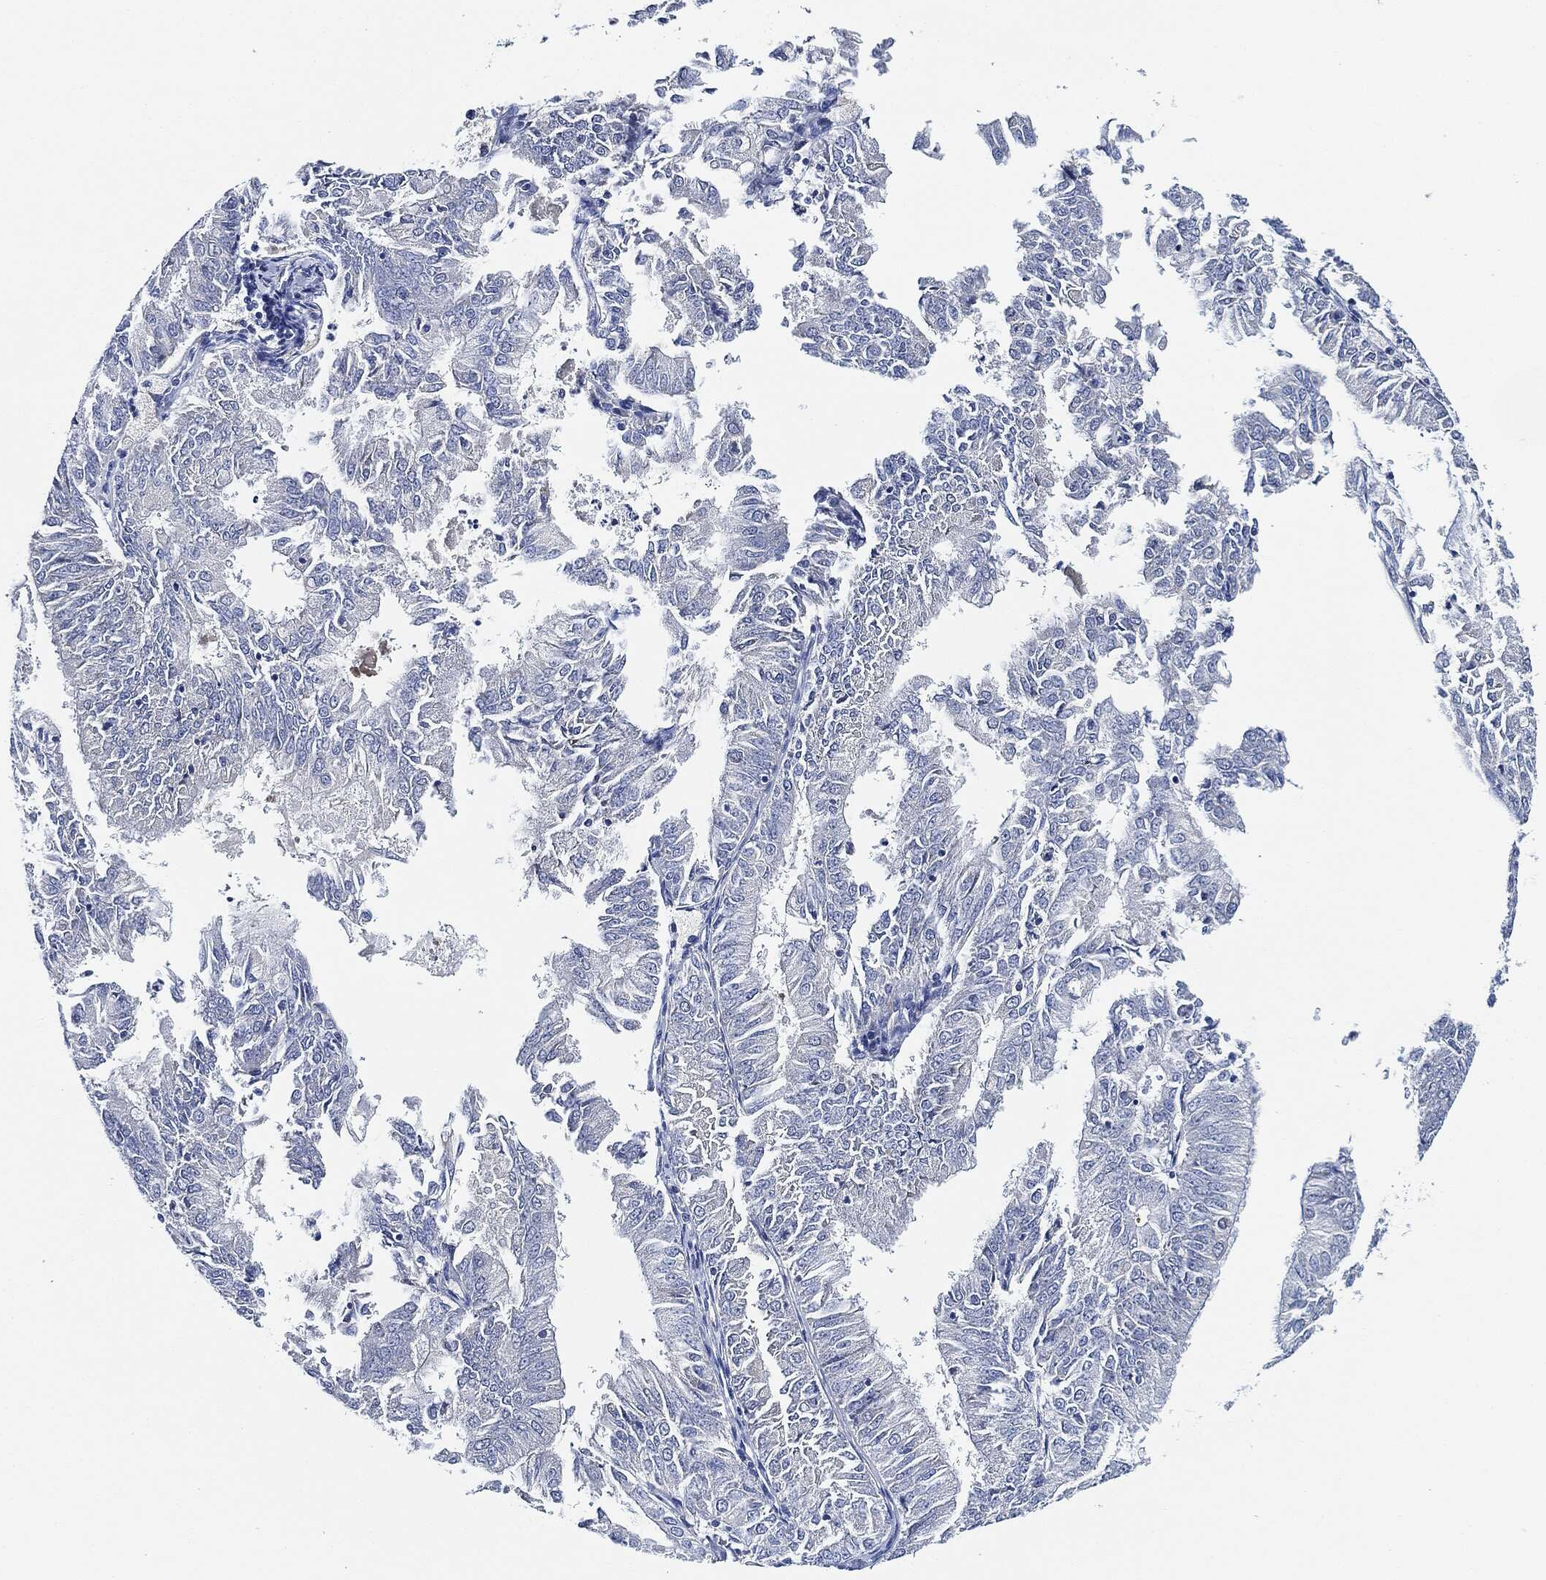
{"staining": {"intensity": "negative", "quantity": "none", "location": "none"}, "tissue": "endometrial cancer", "cell_type": "Tumor cells", "image_type": "cancer", "snomed": [{"axis": "morphology", "description": "Adenocarcinoma, NOS"}, {"axis": "topography", "description": "Endometrium"}], "caption": "Histopathology image shows no significant protein staining in tumor cells of adenocarcinoma (endometrial).", "gene": "THSD1", "patient": {"sex": "female", "age": 57}}